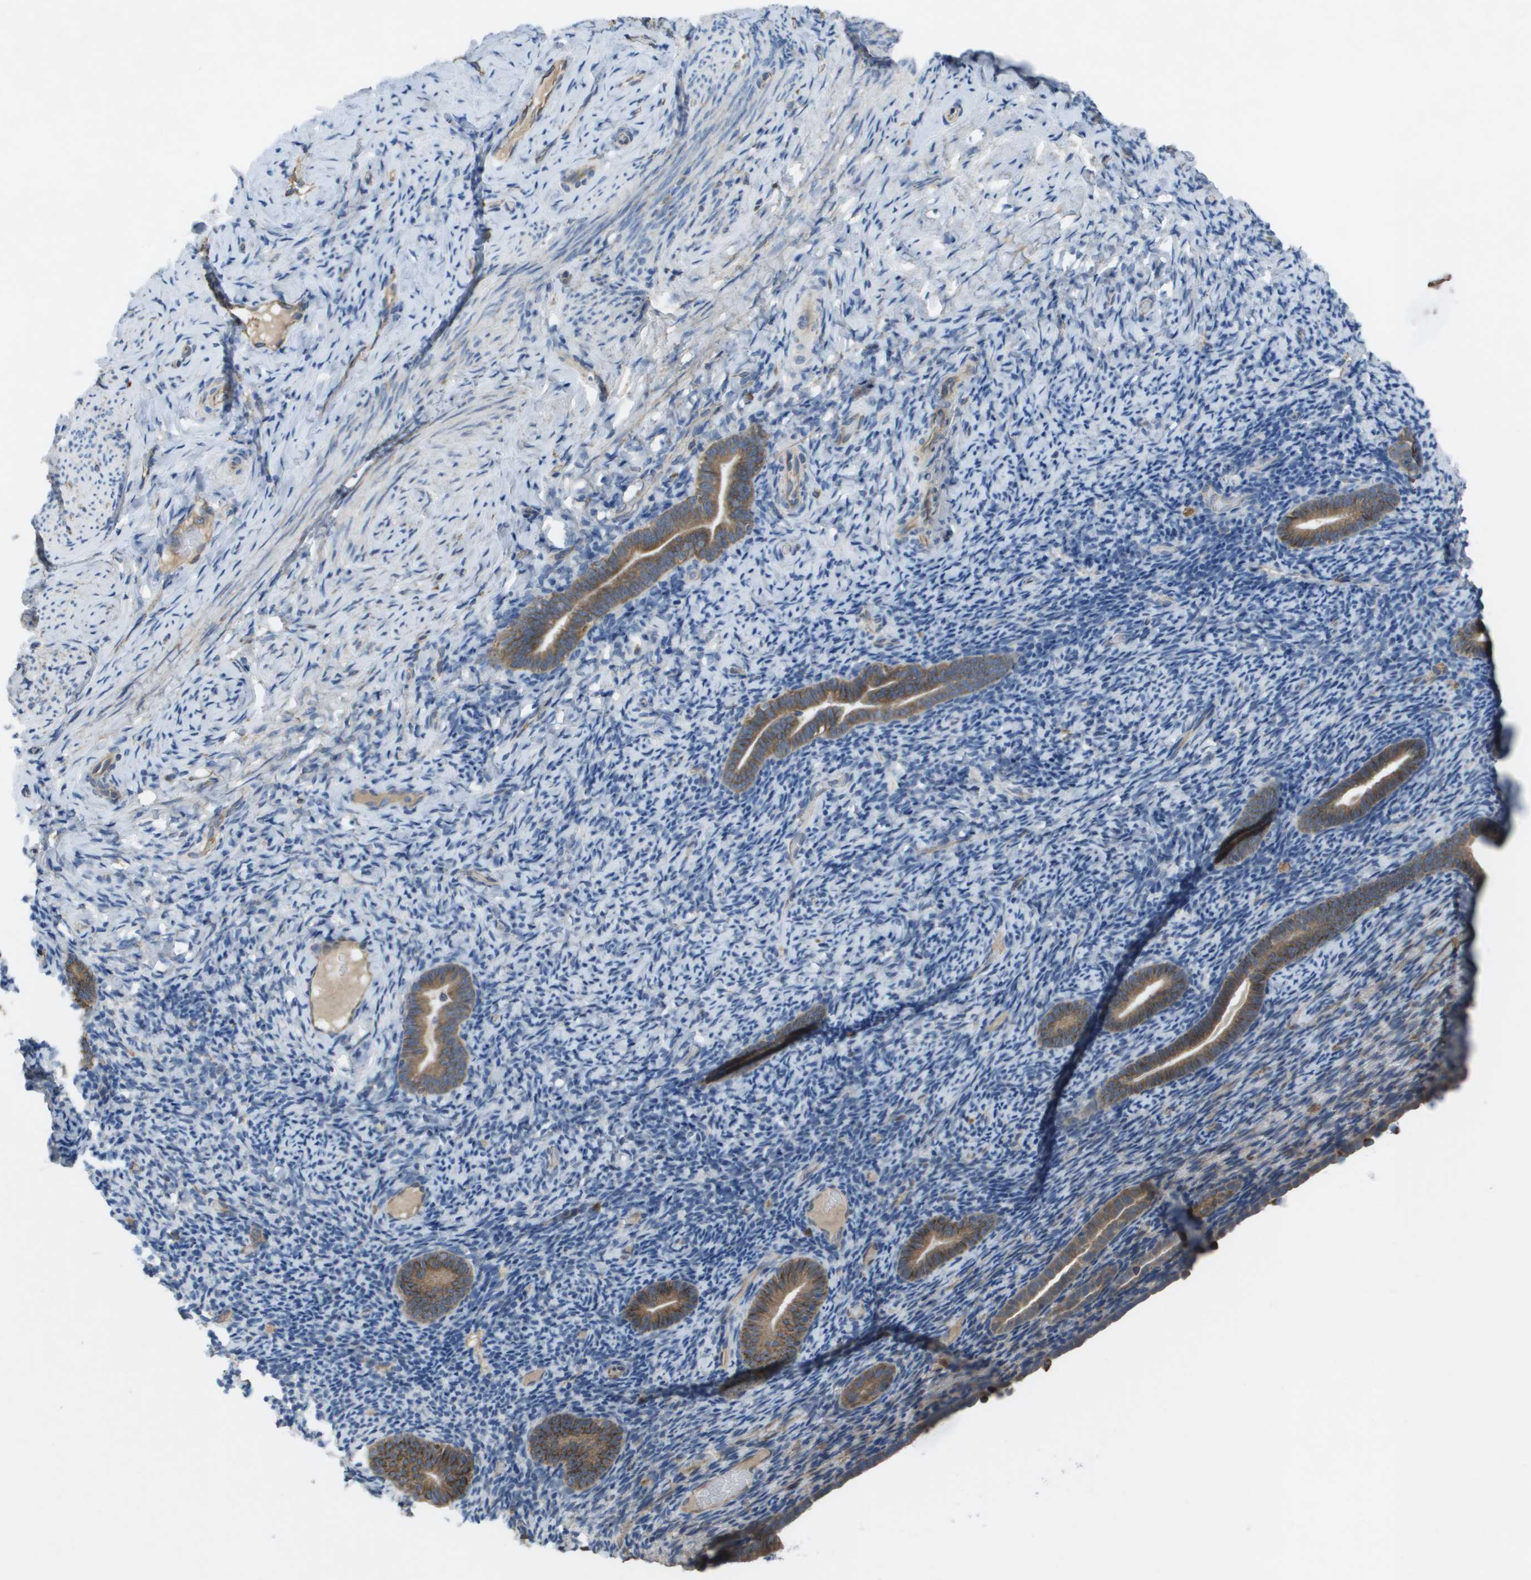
{"staining": {"intensity": "negative", "quantity": "none", "location": "none"}, "tissue": "endometrium", "cell_type": "Cells in endometrial stroma", "image_type": "normal", "snomed": [{"axis": "morphology", "description": "Normal tissue, NOS"}, {"axis": "topography", "description": "Endometrium"}], "caption": "Photomicrograph shows no protein expression in cells in endometrial stroma of benign endometrium. The staining is performed using DAB brown chromogen with nuclei counter-stained in using hematoxylin.", "gene": "CLCN2", "patient": {"sex": "female", "age": 51}}